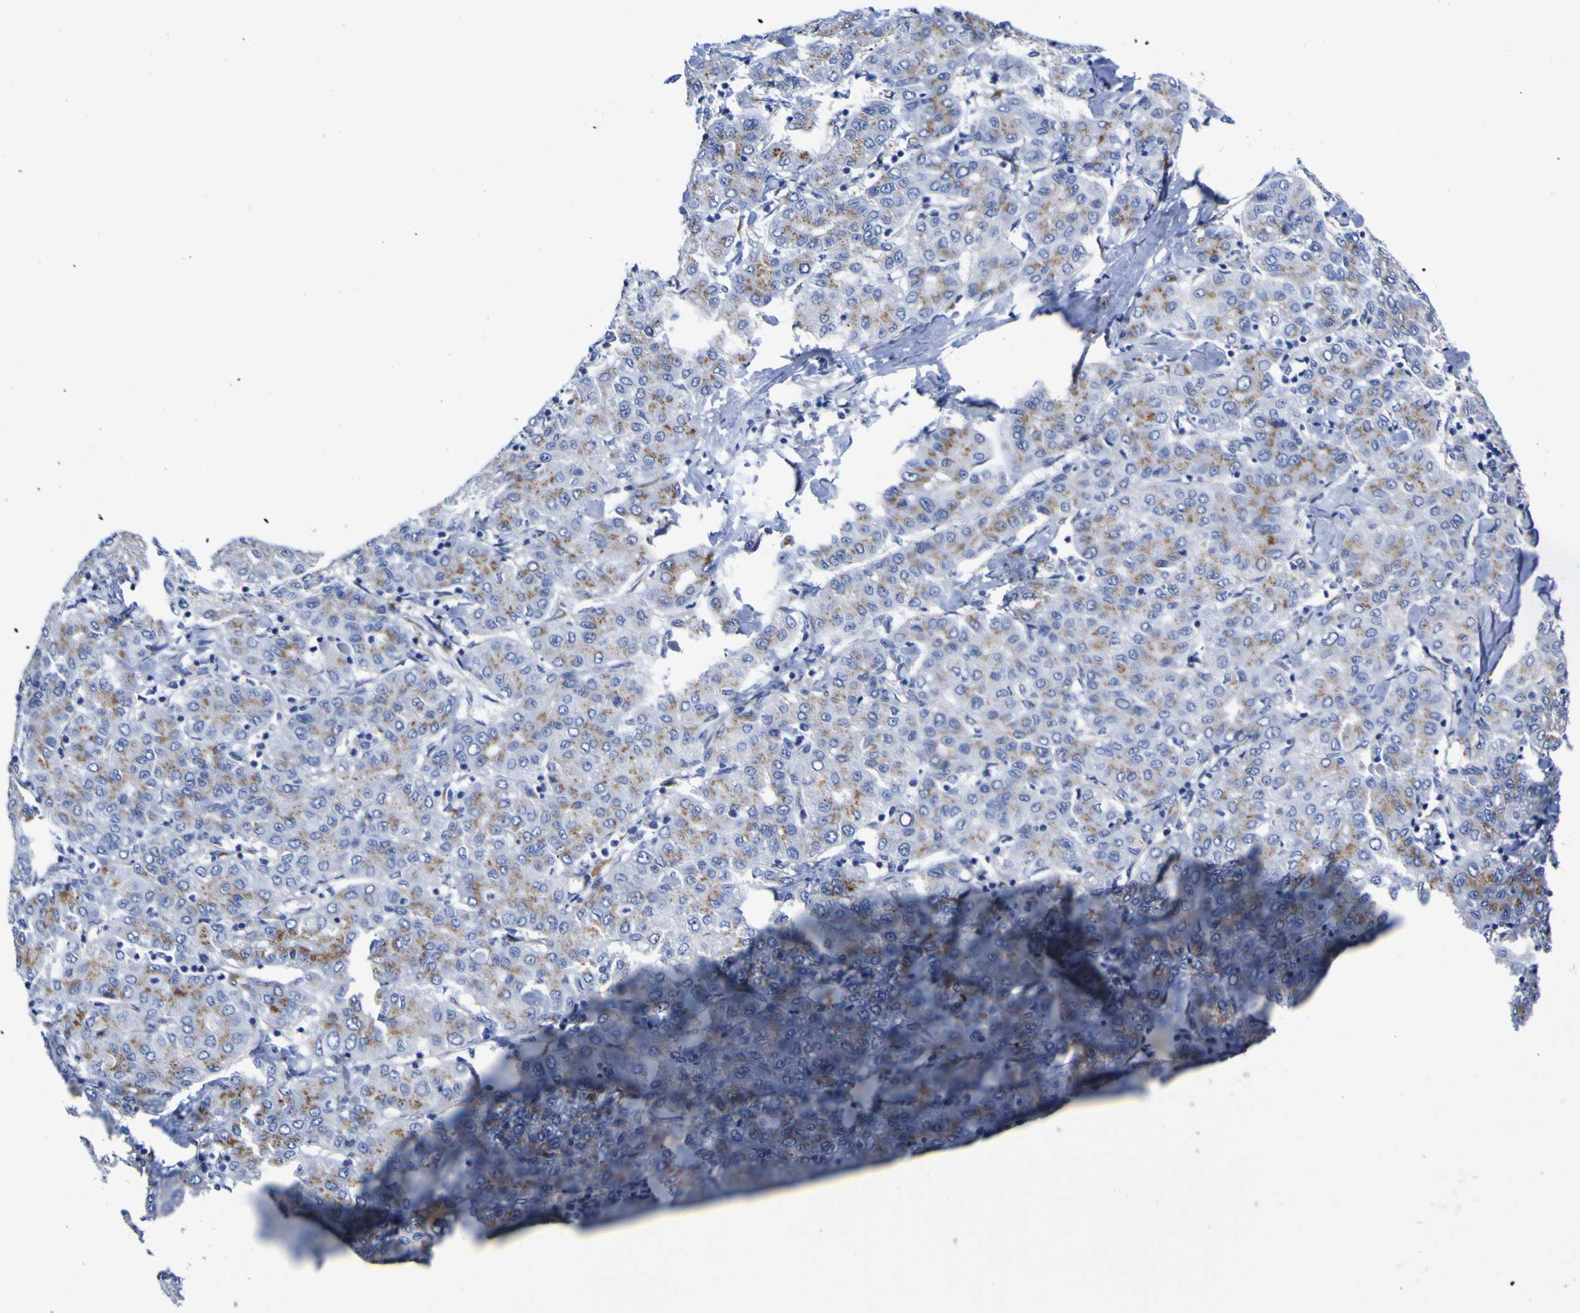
{"staining": {"intensity": "weak", "quantity": "25%-75%", "location": "cytoplasmic/membranous"}, "tissue": "liver cancer", "cell_type": "Tumor cells", "image_type": "cancer", "snomed": [{"axis": "morphology", "description": "Carcinoma, Hepatocellular, NOS"}, {"axis": "topography", "description": "Liver"}], "caption": "This micrograph reveals liver cancer (hepatocellular carcinoma) stained with IHC to label a protein in brown. The cytoplasmic/membranous of tumor cells show weak positivity for the protein. Nuclei are counter-stained blue.", "gene": "GOLM1", "patient": {"sex": "male", "age": 65}}